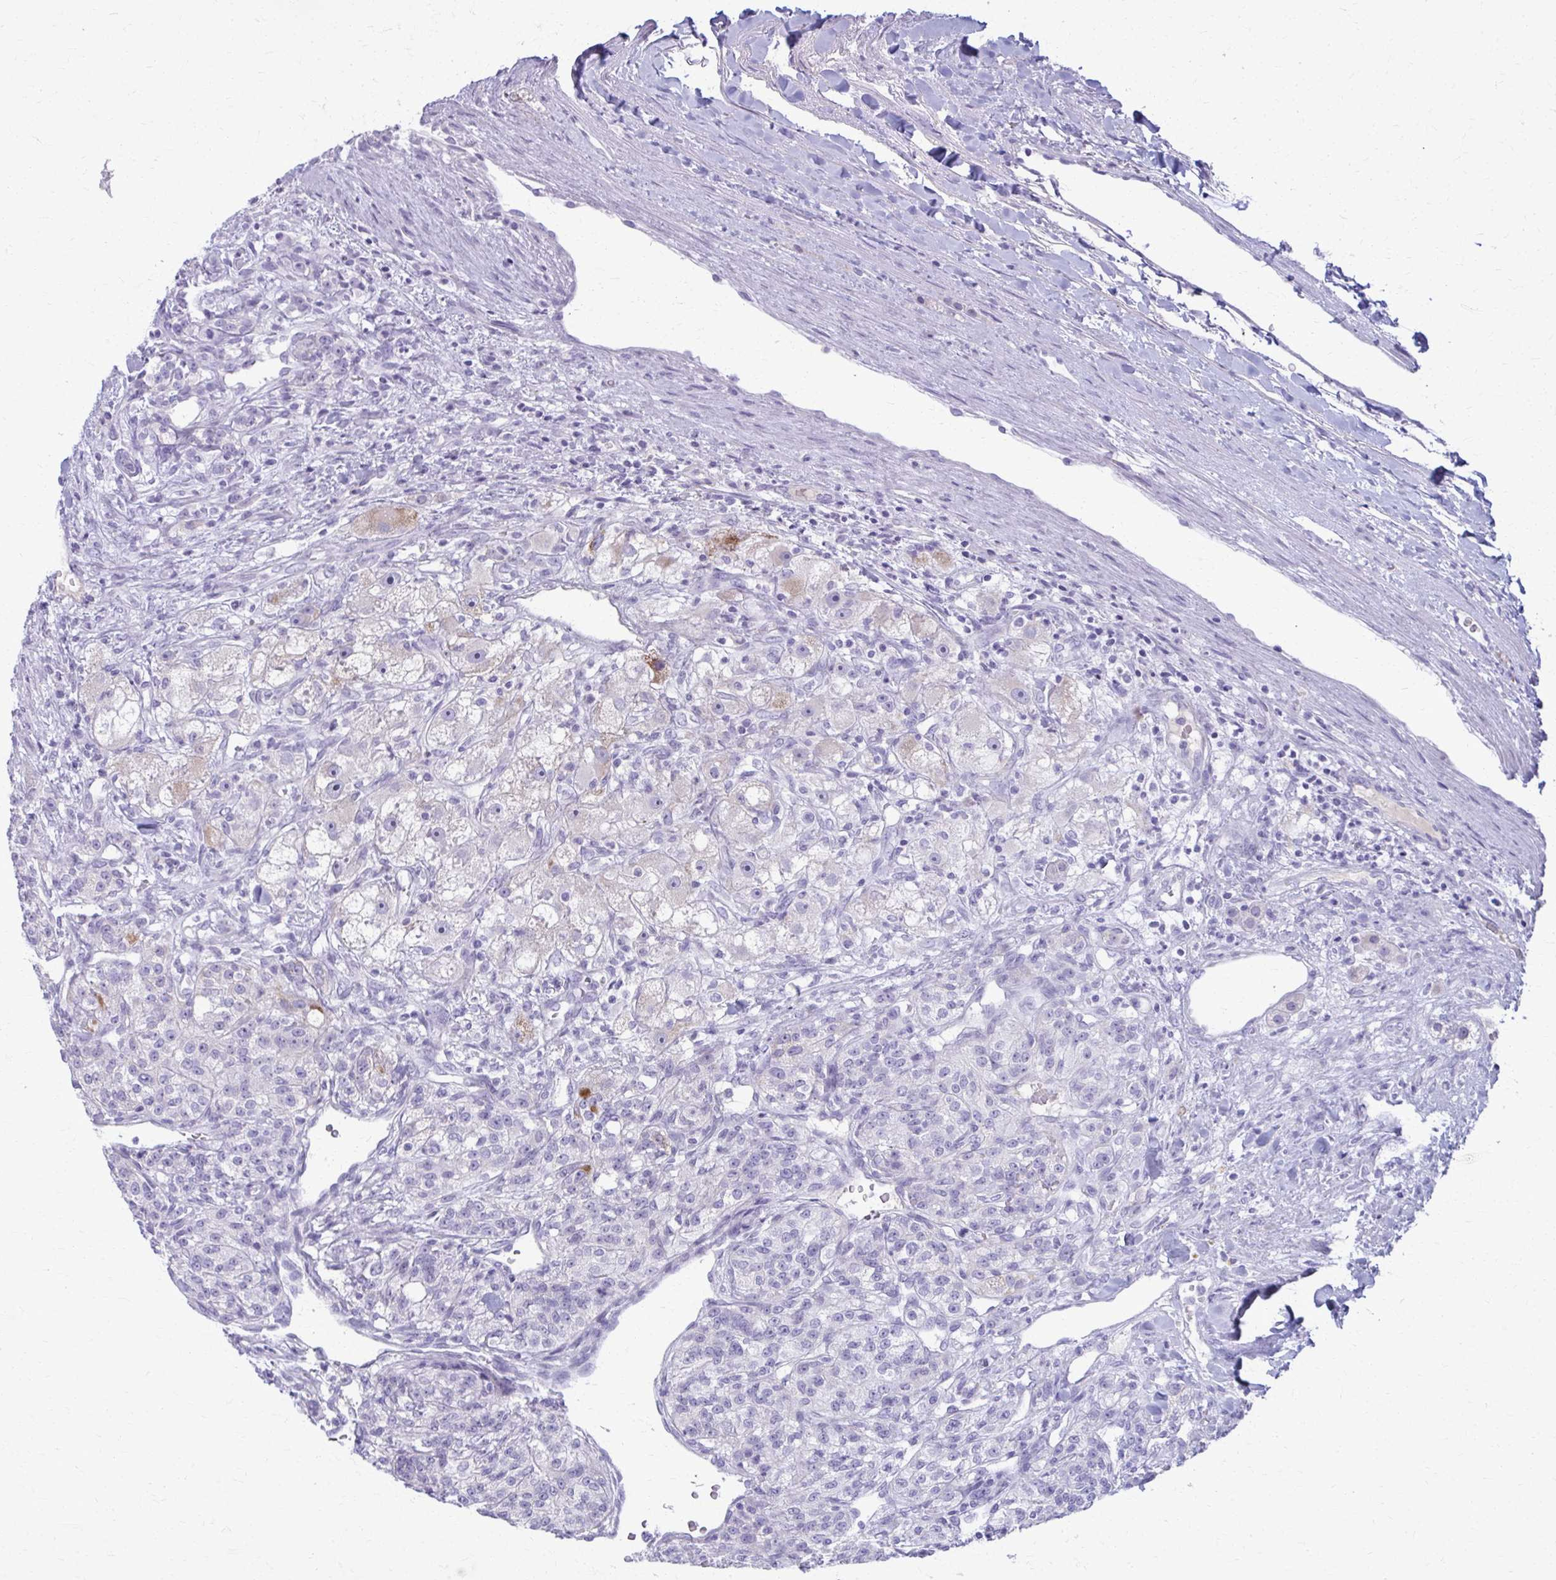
{"staining": {"intensity": "negative", "quantity": "none", "location": "none"}, "tissue": "renal cancer", "cell_type": "Tumor cells", "image_type": "cancer", "snomed": [{"axis": "morphology", "description": "Adenocarcinoma, NOS"}, {"axis": "topography", "description": "Kidney"}], "caption": "Micrograph shows no protein staining in tumor cells of adenocarcinoma (renal) tissue.", "gene": "OR4M1", "patient": {"sex": "female", "age": 63}}